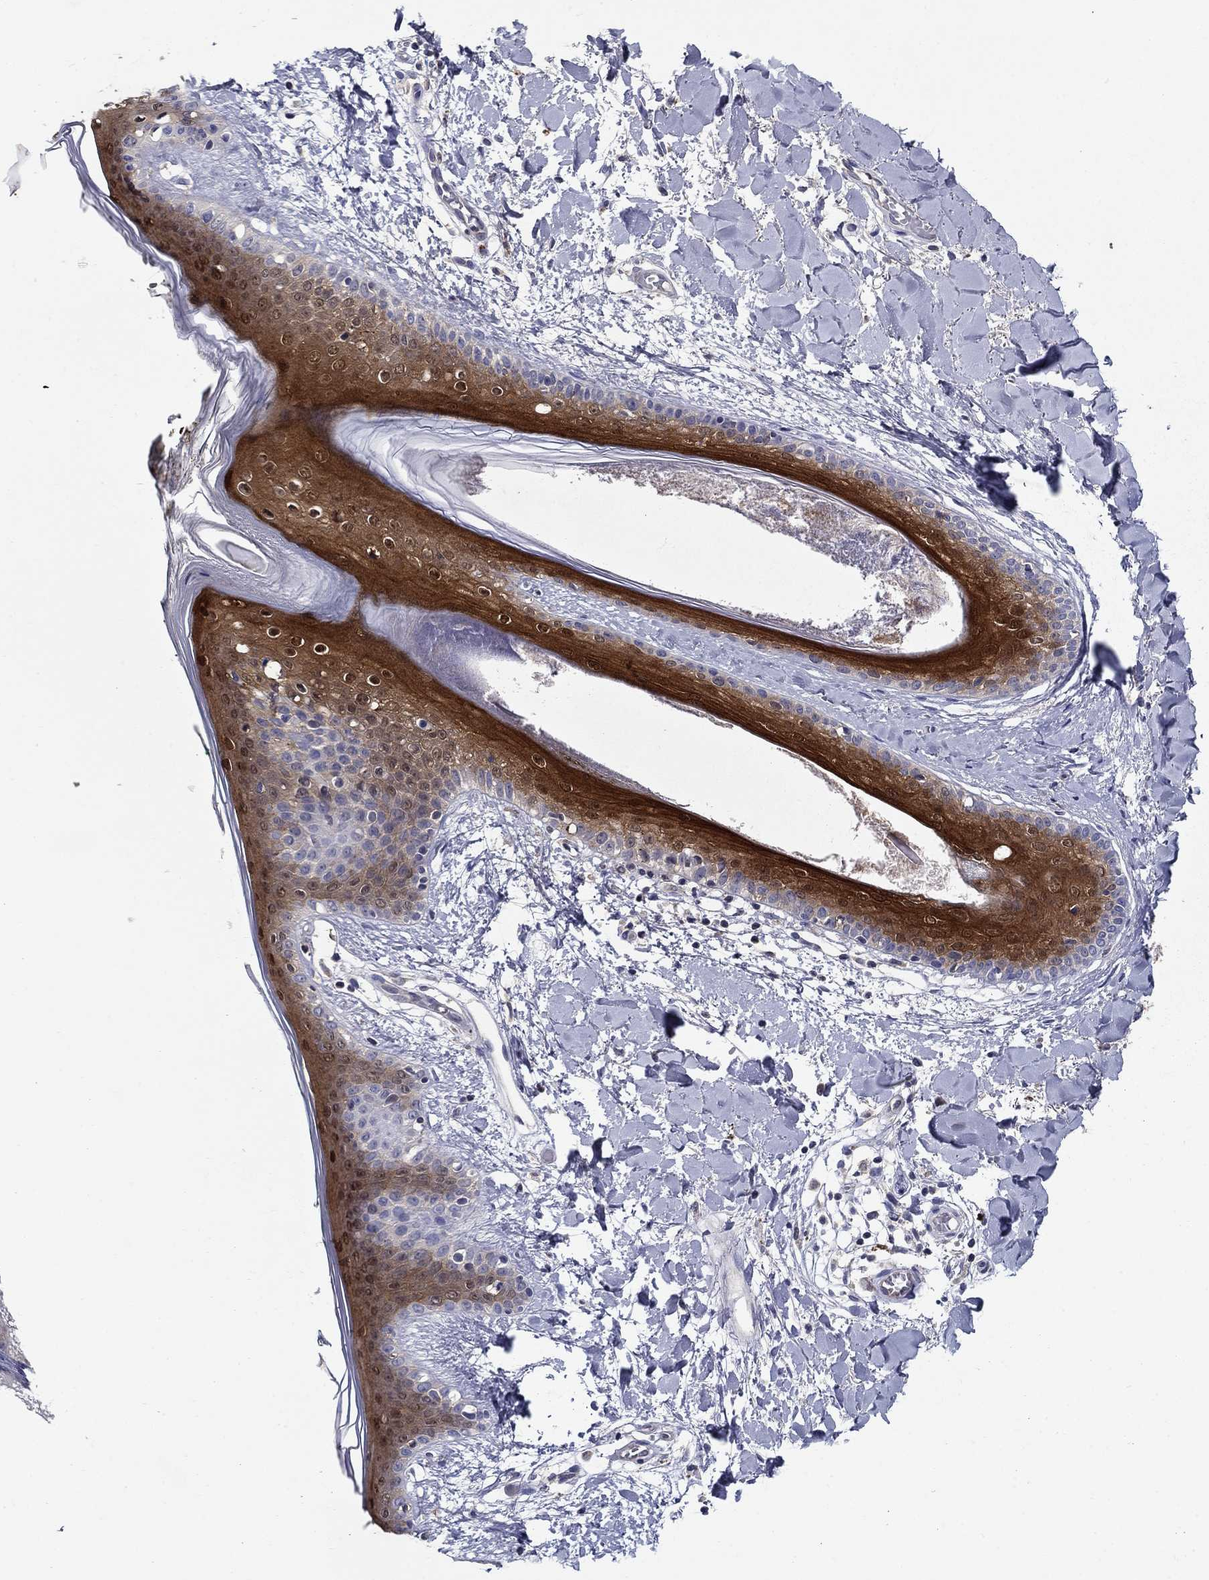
{"staining": {"intensity": "negative", "quantity": "none", "location": "none"}, "tissue": "skin", "cell_type": "Fibroblasts", "image_type": "normal", "snomed": [{"axis": "morphology", "description": "Normal tissue, NOS"}, {"axis": "topography", "description": "Skin"}], "caption": "A photomicrograph of skin stained for a protein demonstrates no brown staining in fibroblasts.", "gene": "GLTP", "patient": {"sex": "female", "age": 34}}